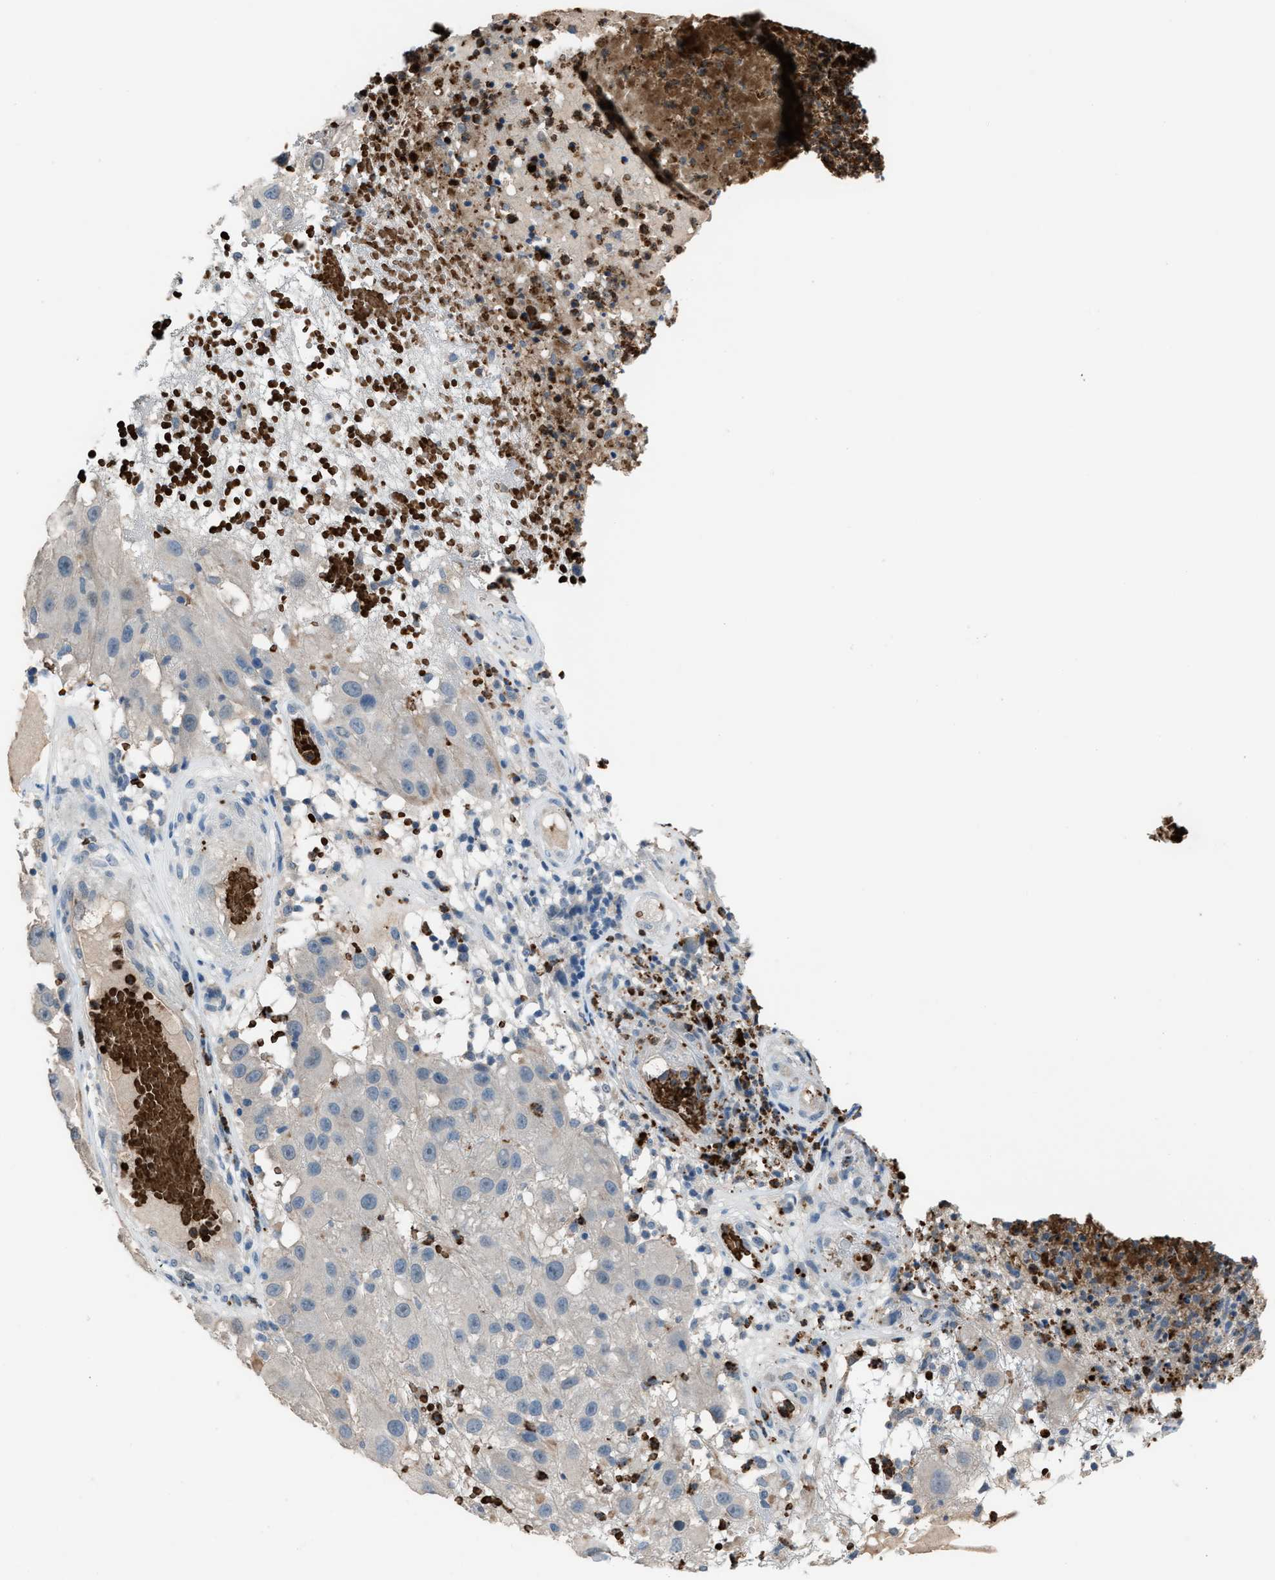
{"staining": {"intensity": "negative", "quantity": "none", "location": "none"}, "tissue": "melanoma", "cell_type": "Tumor cells", "image_type": "cancer", "snomed": [{"axis": "morphology", "description": "Malignant melanoma, NOS"}, {"axis": "topography", "description": "Skin"}], "caption": "Protein analysis of melanoma shows no significant expression in tumor cells.", "gene": "CFAP77", "patient": {"sex": "female", "age": 81}}